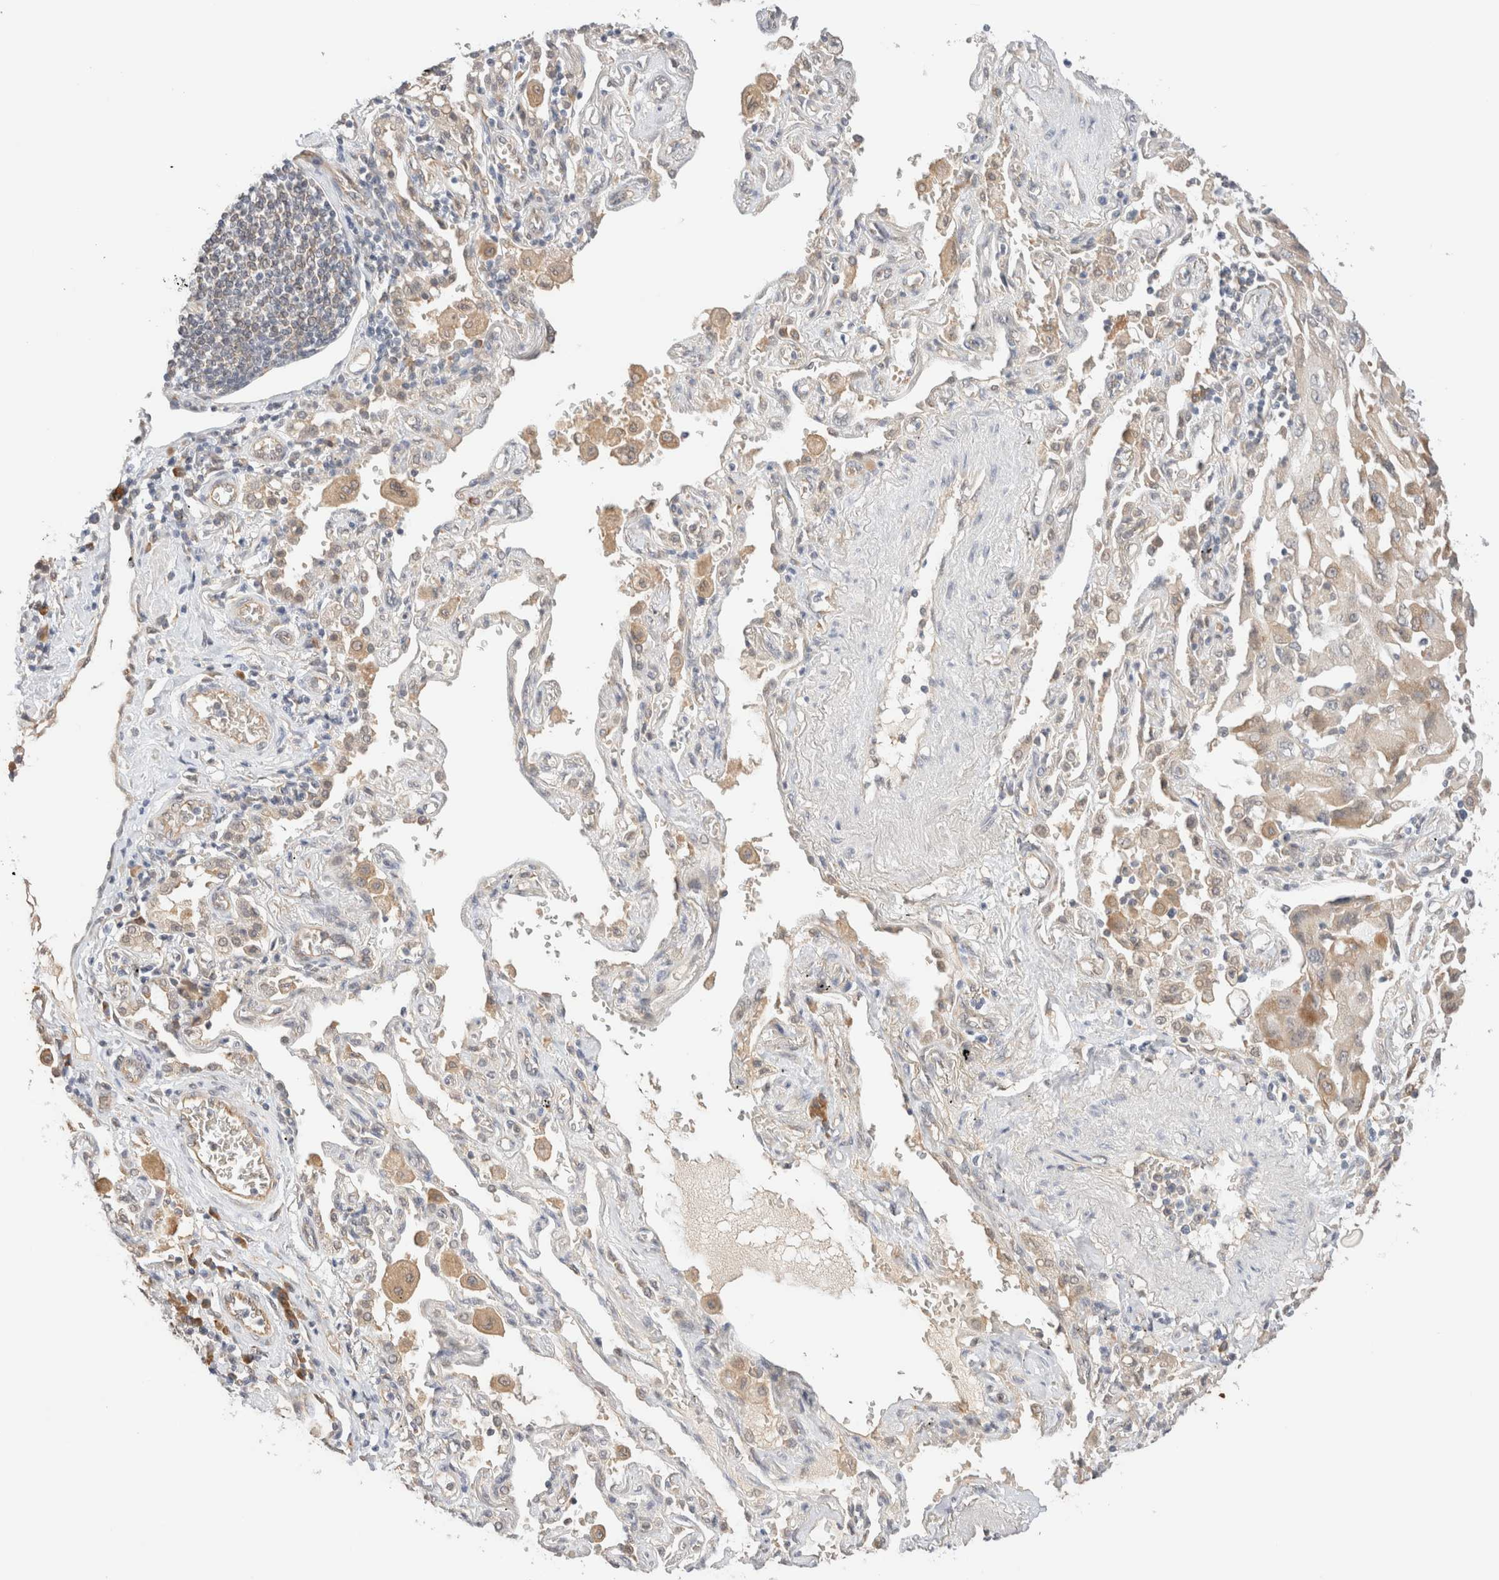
{"staining": {"intensity": "weak", "quantity": "25%-75%", "location": "cytoplasmic/membranous"}, "tissue": "lung cancer", "cell_type": "Tumor cells", "image_type": "cancer", "snomed": [{"axis": "morphology", "description": "Adenocarcinoma, NOS"}, {"axis": "topography", "description": "Lung"}], "caption": "A brown stain highlights weak cytoplasmic/membranous positivity of a protein in lung adenocarcinoma tumor cells.", "gene": "SYVN1", "patient": {"sex": "female", "age": 65}}